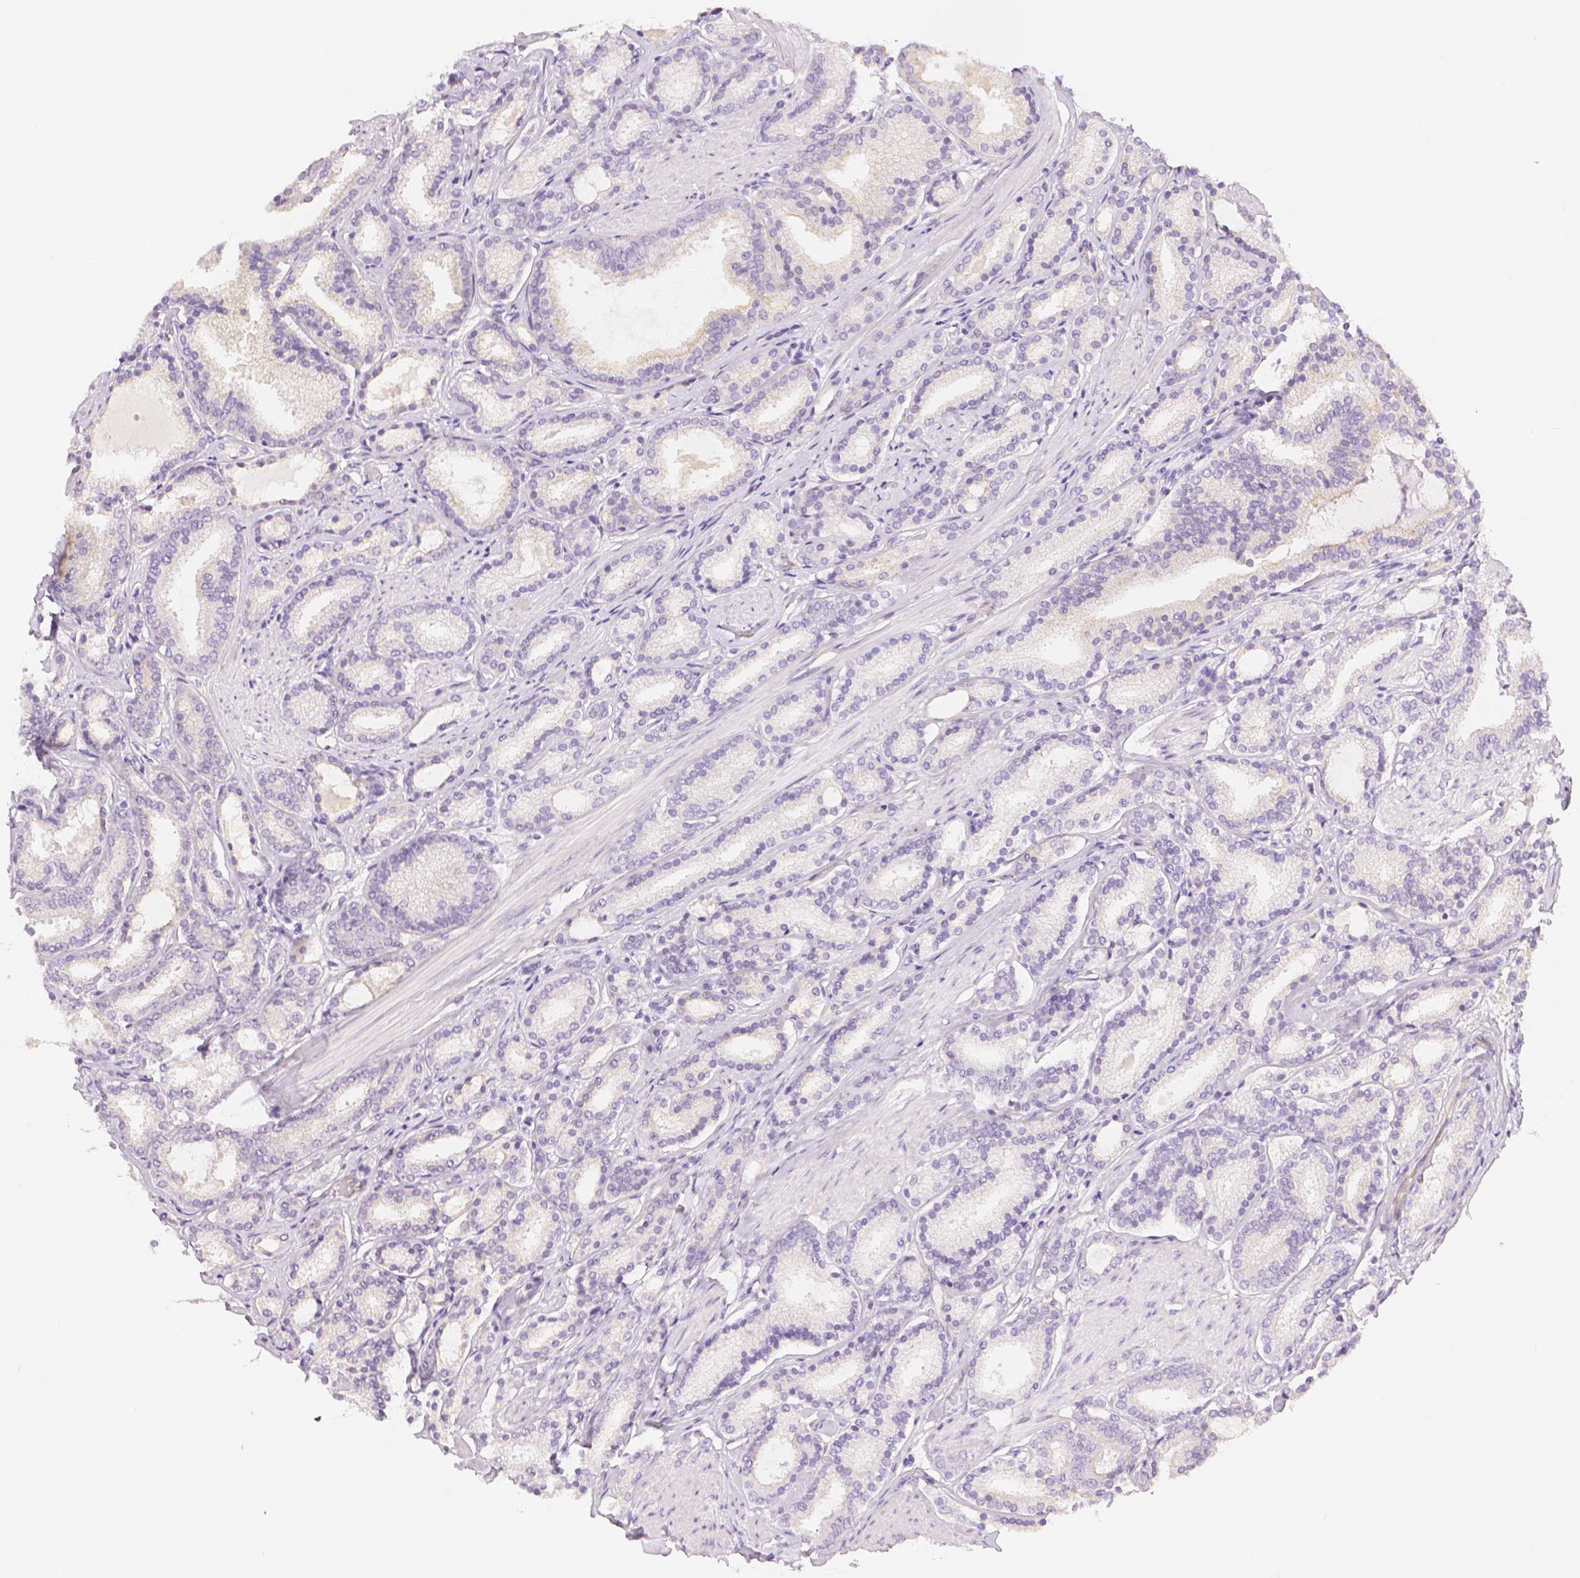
{"staining": {"intensity": "negative", "quantity": "none", "location": "none"}, "tissue": "prostate cancer", "cell_type": "Tumor cells", "image_type": "cancer", "snomed": [{"axis": "morphology", "description": "Adenocarcinoma, High grade"}, {"axis": "topography", "description": "Prostate"}], "caption": "This is a micrograph of IHC staining of prostate cancer (high-grade adenocarcinoma), which shows no positivity in tumor cells. The staining is performed using DAB (3,3'-diaminobenzidine) brown chromogen with nuclei counter-stained in using hematoxylin.", "gene": "SLC27A5", "patient": {"sex": "male", "age": 63}}